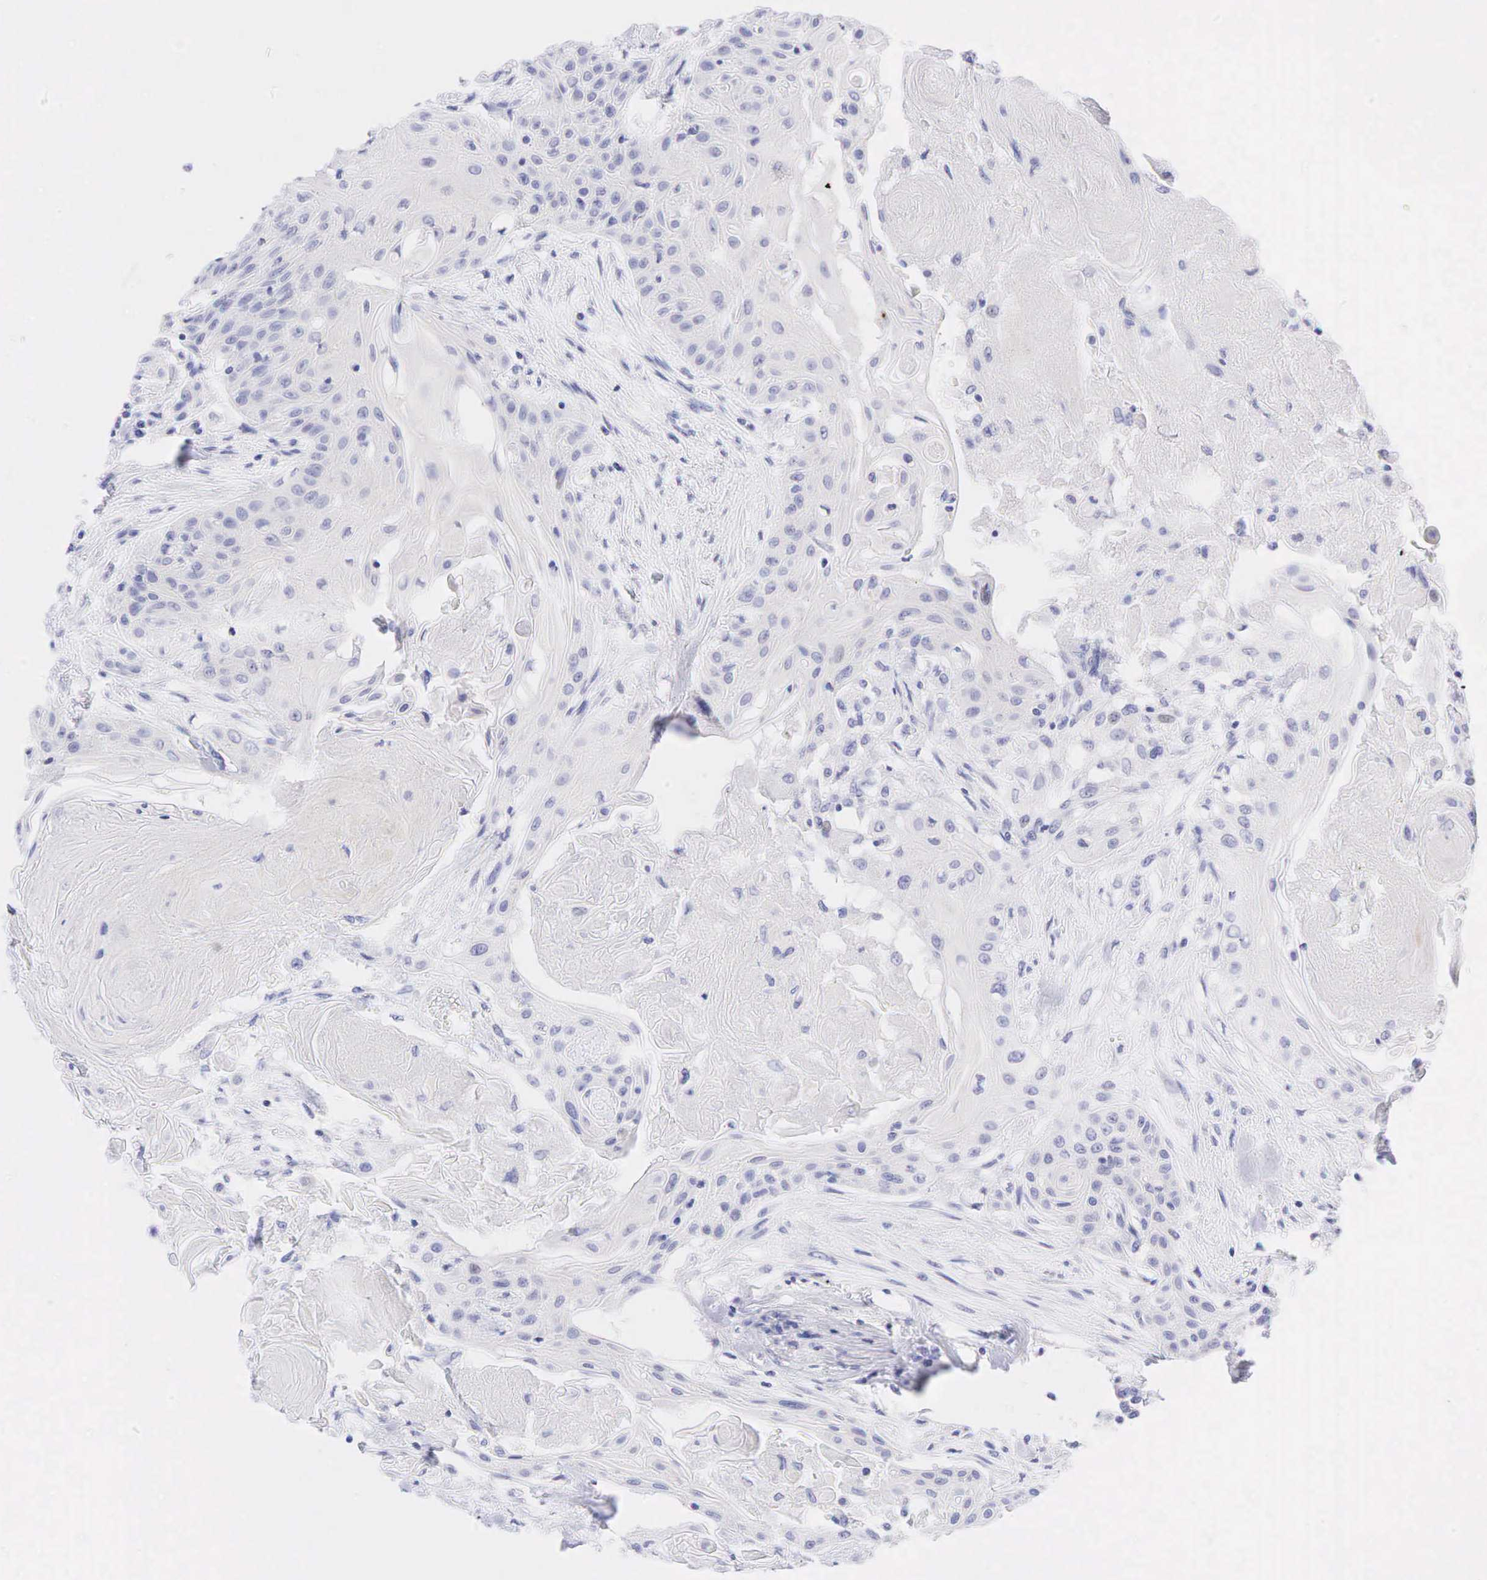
{"staining": {"intensity": "negative", "quantity": "none", "location": "none"}, "tissue": "head and neck cancer", "cell_type": "Tumor cells", "image_type": "cancer", "snomed": [{"axis": "morphology", "description": "Squamous cell carcinoma, NOS"}, {"axis": "morphology", "description": "Squamous cell carcinoma, metastatic, NOS"}, {"axis": "topography", "description": "Lymph node"}, {"axis": "topography", "description": "Salivary gland"}, {"axis": "topography", "description": "Head-Neck"}], "caption": "The immunohistochemistry image has no significant positivity in tumor cells of head and neck cancer tissue. The staining is performed using DAB (3,3'-diaminobenzidine) brown chromogen with nuclei counter-stained in using hematoxylin.", "gene": "AR", "patient": {"sex": "female", "age": 74}}